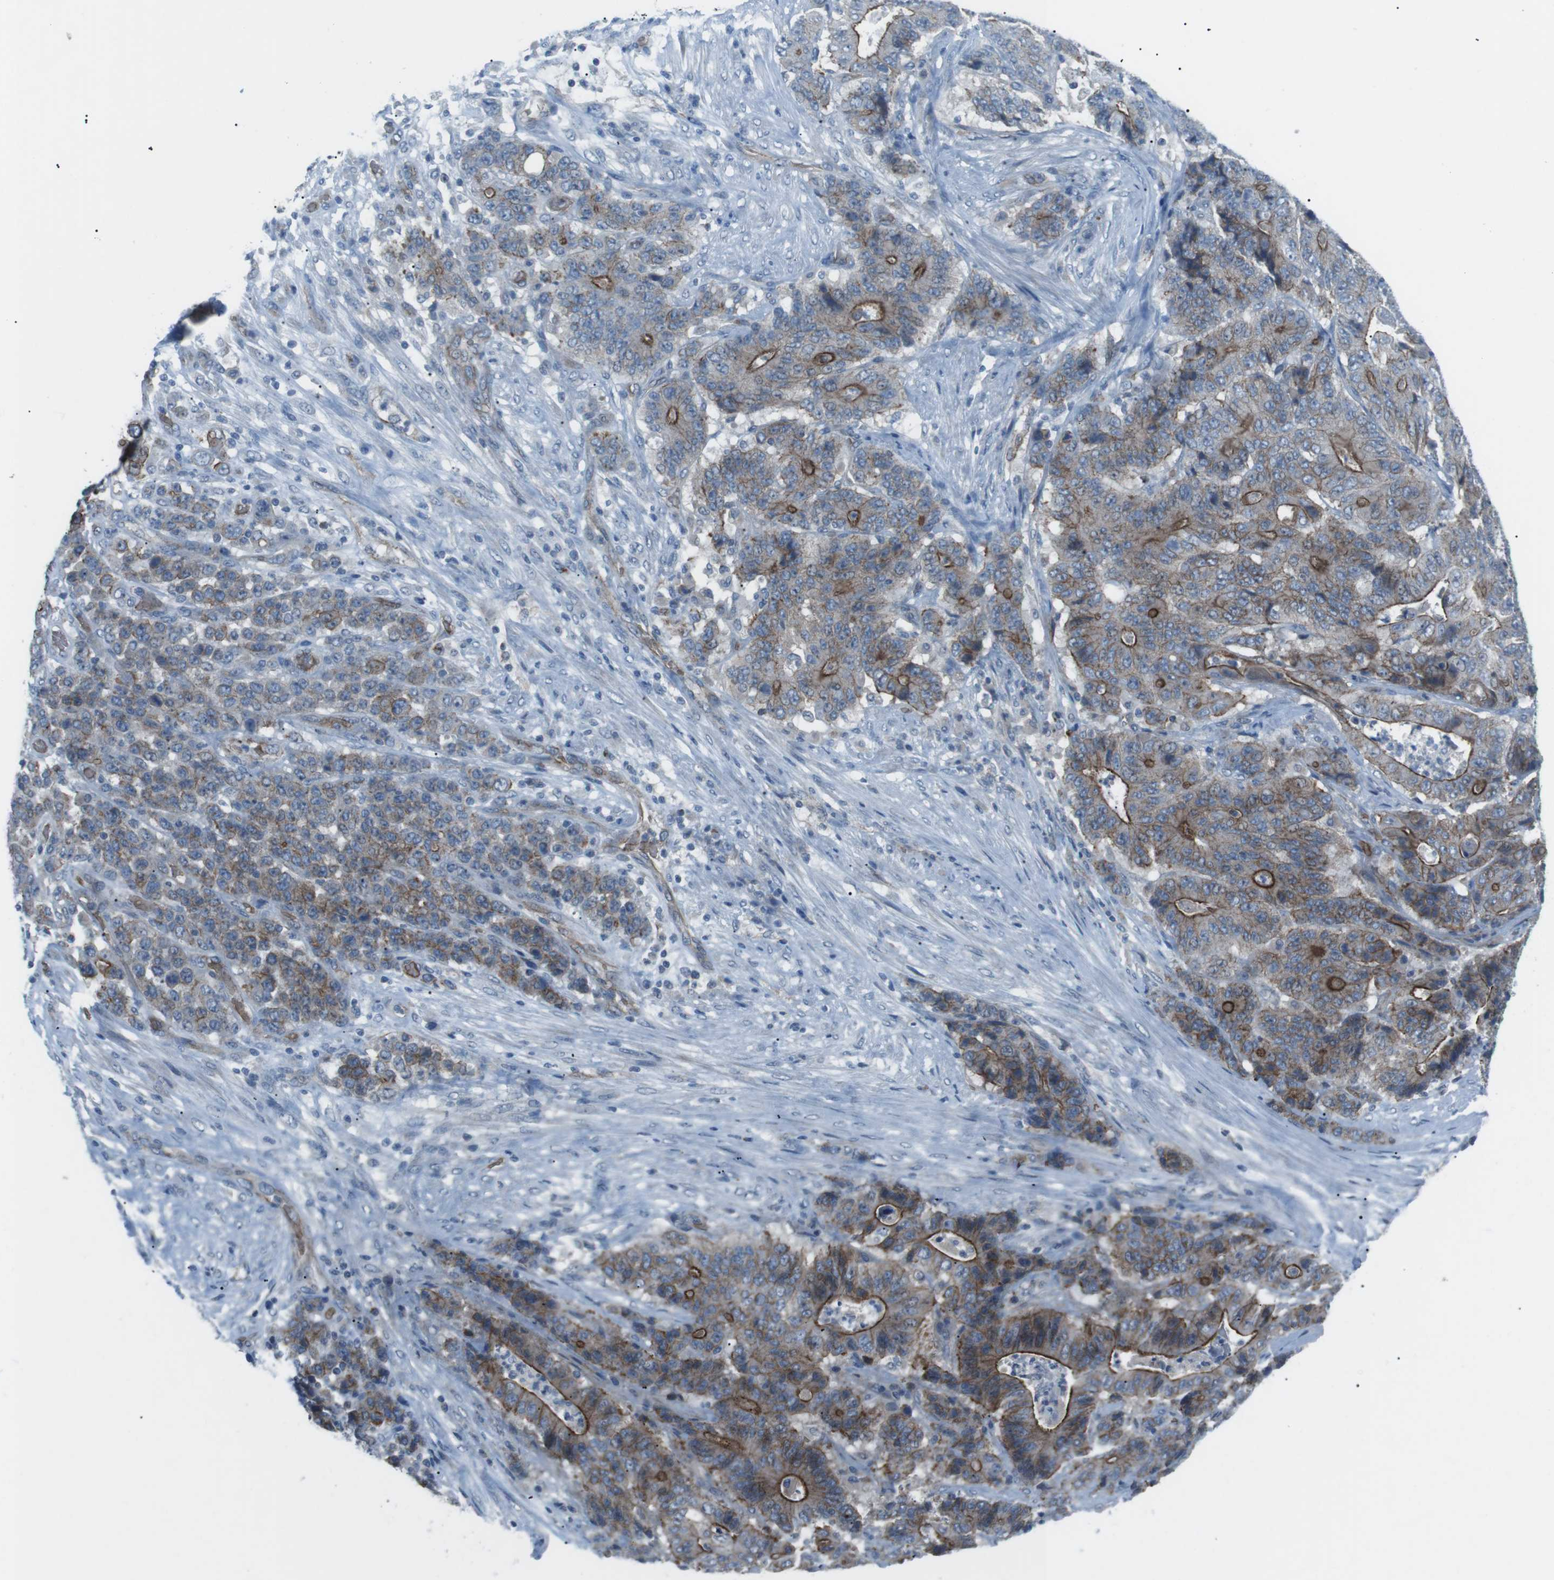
{"staining": {"intensity": "moderate", "quantity": "25%-75%", "location": "cytoplasmic/membranous"}, "tissue": "stomach cancer", "cell_type": "Tumor cells", "image_type": "cancer", "snomed": [{"axis": "morphology", "description": "Adenocarcinoma, NOS"}, {"axis": "topography", "description": "Stomach"}], "caption": "Protein expression analysis of human adenocarcinoma (stomach) reveals moderate cytoplasmic/membranous expression in about 25%-75% of tumor cells. (brown staining indicates protein expression, while blue staining denotes nuclei).", "gene": "SPTA1", "patient": {"sex": "female", "age": 73}}